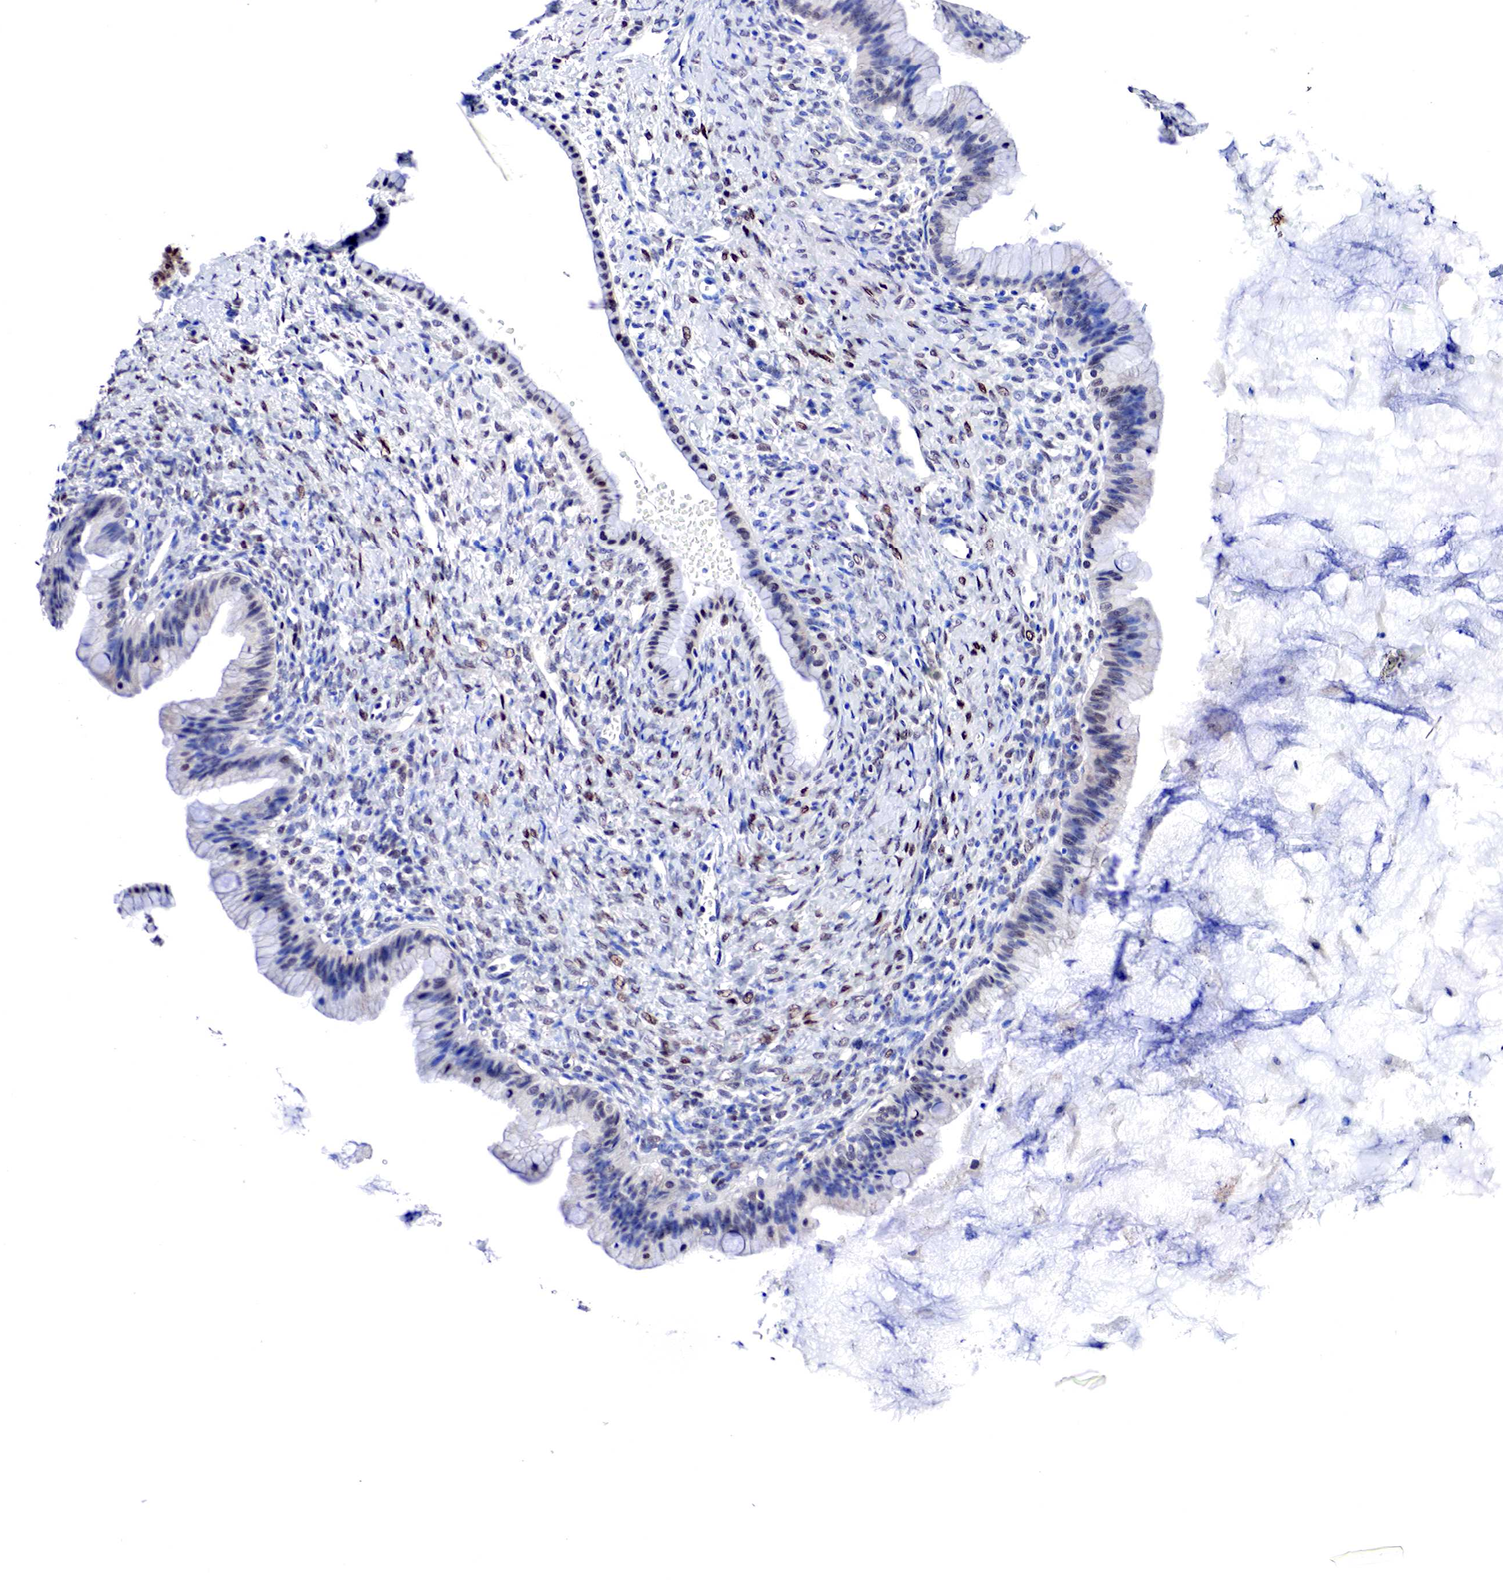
{"staining": {"intensity": "weak", "quantity": "<25%", "location": "nuclear"}, "tissue": "ovarian cancer", "cell_type": "Tumor cells", "image_type": "cancer", "snomed": [{"axis": "morphology", "description": "Cystadenocarcinoma, mucinous, NOS"}, {"axis": "topography", "description": "Ovary"}], "caption": "Mucinous cystadenocarcinoma (ovarian) was stained to show a protein in brown. There is no significant staining in tumor cells.", "gene": "PABIR2", "patient": {"sex": "female", "age": 25}}